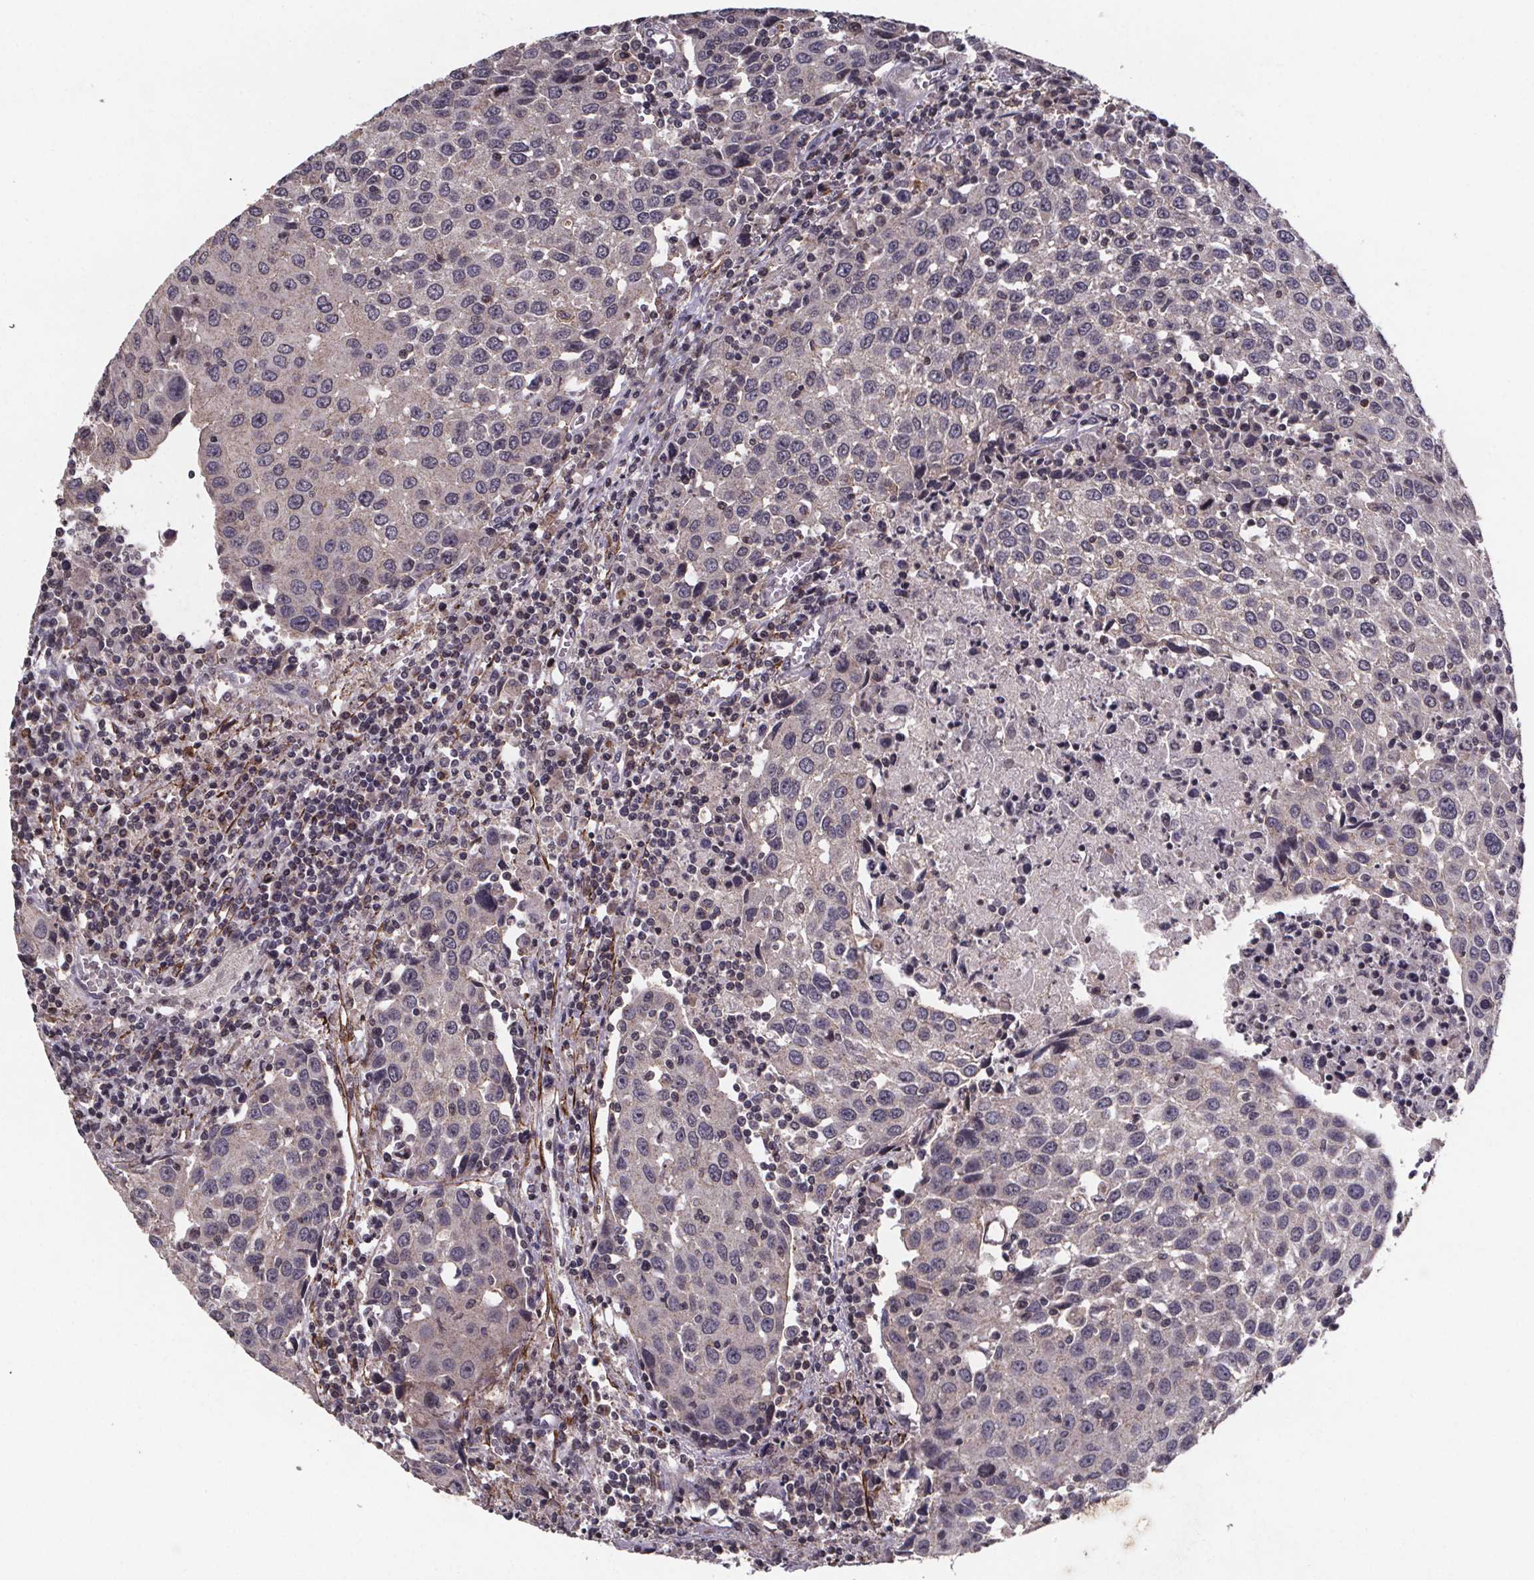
{"staining": {"intensity": "negative", "quantity": "none", "location": "none"}, "tissue": "urothelial cancer", "cell_type": "Tumor cells", "image_type": "cancer", "snomed": [{"axis": "morphology", "description": "Urothelial carcinoma, High grade"}, {"axis": "topography", "description": "Urinary bladder"}], "caption": "DAB immunohistochemical staining of urothelial carcinoma (high-grade) reveals no significant positivity in tumor cells.", "gene": "PALLD", "patient": {"sex": "female", "age": 85}}